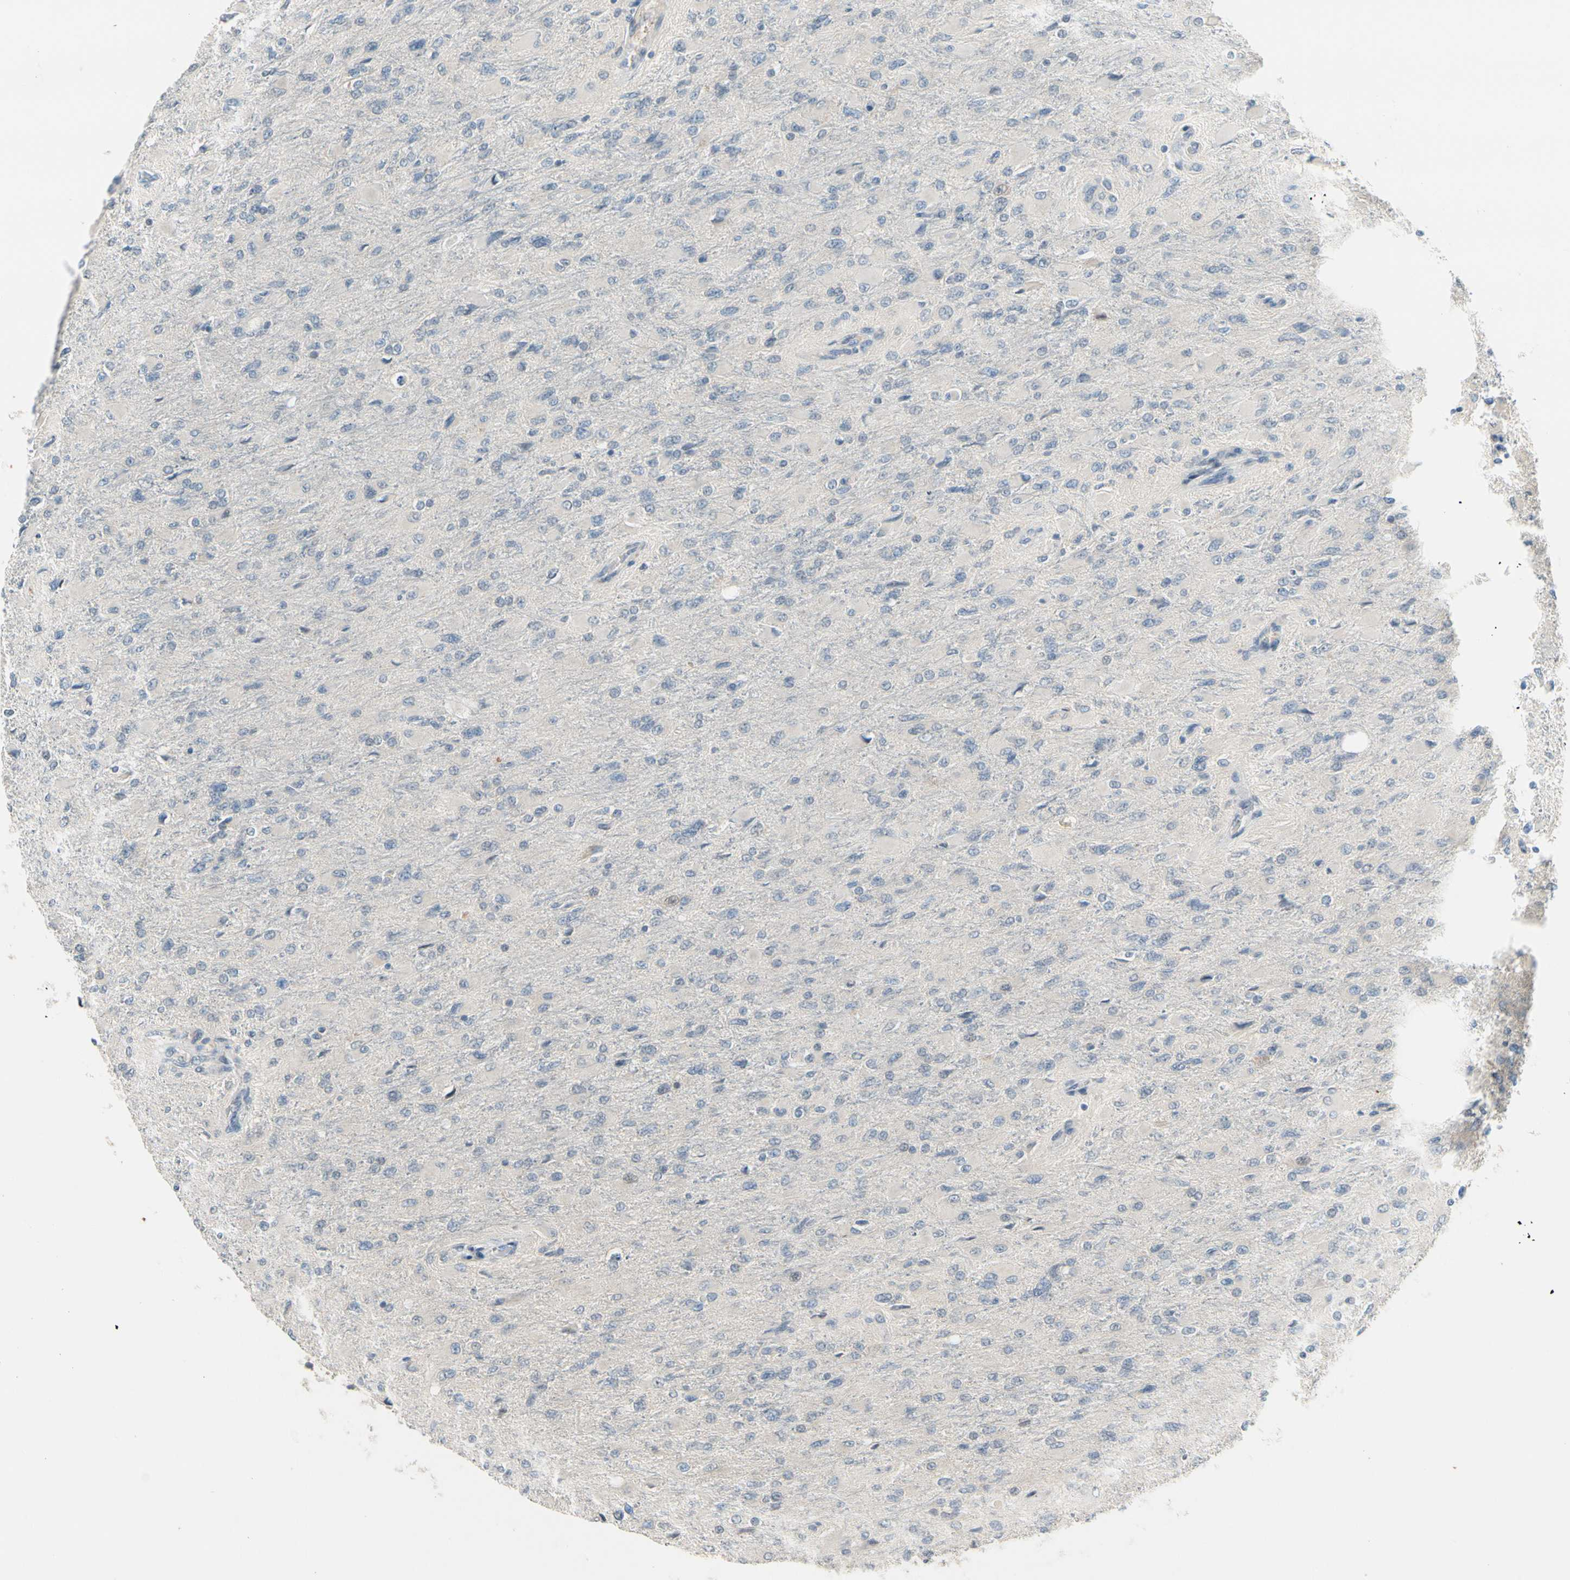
{"staining": {"intensity": "negative", "quantity": "none", "location": "none"}, "tissue": "glioma", "cell_type": "Tumor cells", "image_type": "cancer", "snomed": [{"axis": "morphology", "description": "Glioma, malignant, High grade"}, {"axis": "topography", "description": "Cerebral cortex"}], "caption": "DAB immunohistochemical staining of glioma demonstrates no significant staining in tumor cells. (DAB (3,3'-diaminobenzidine) immunohistochemistry (IHC) with hematoxylin counter stain).", "gene": "PIP5K1B", "patient": {"sex": "female", "age": 36}}